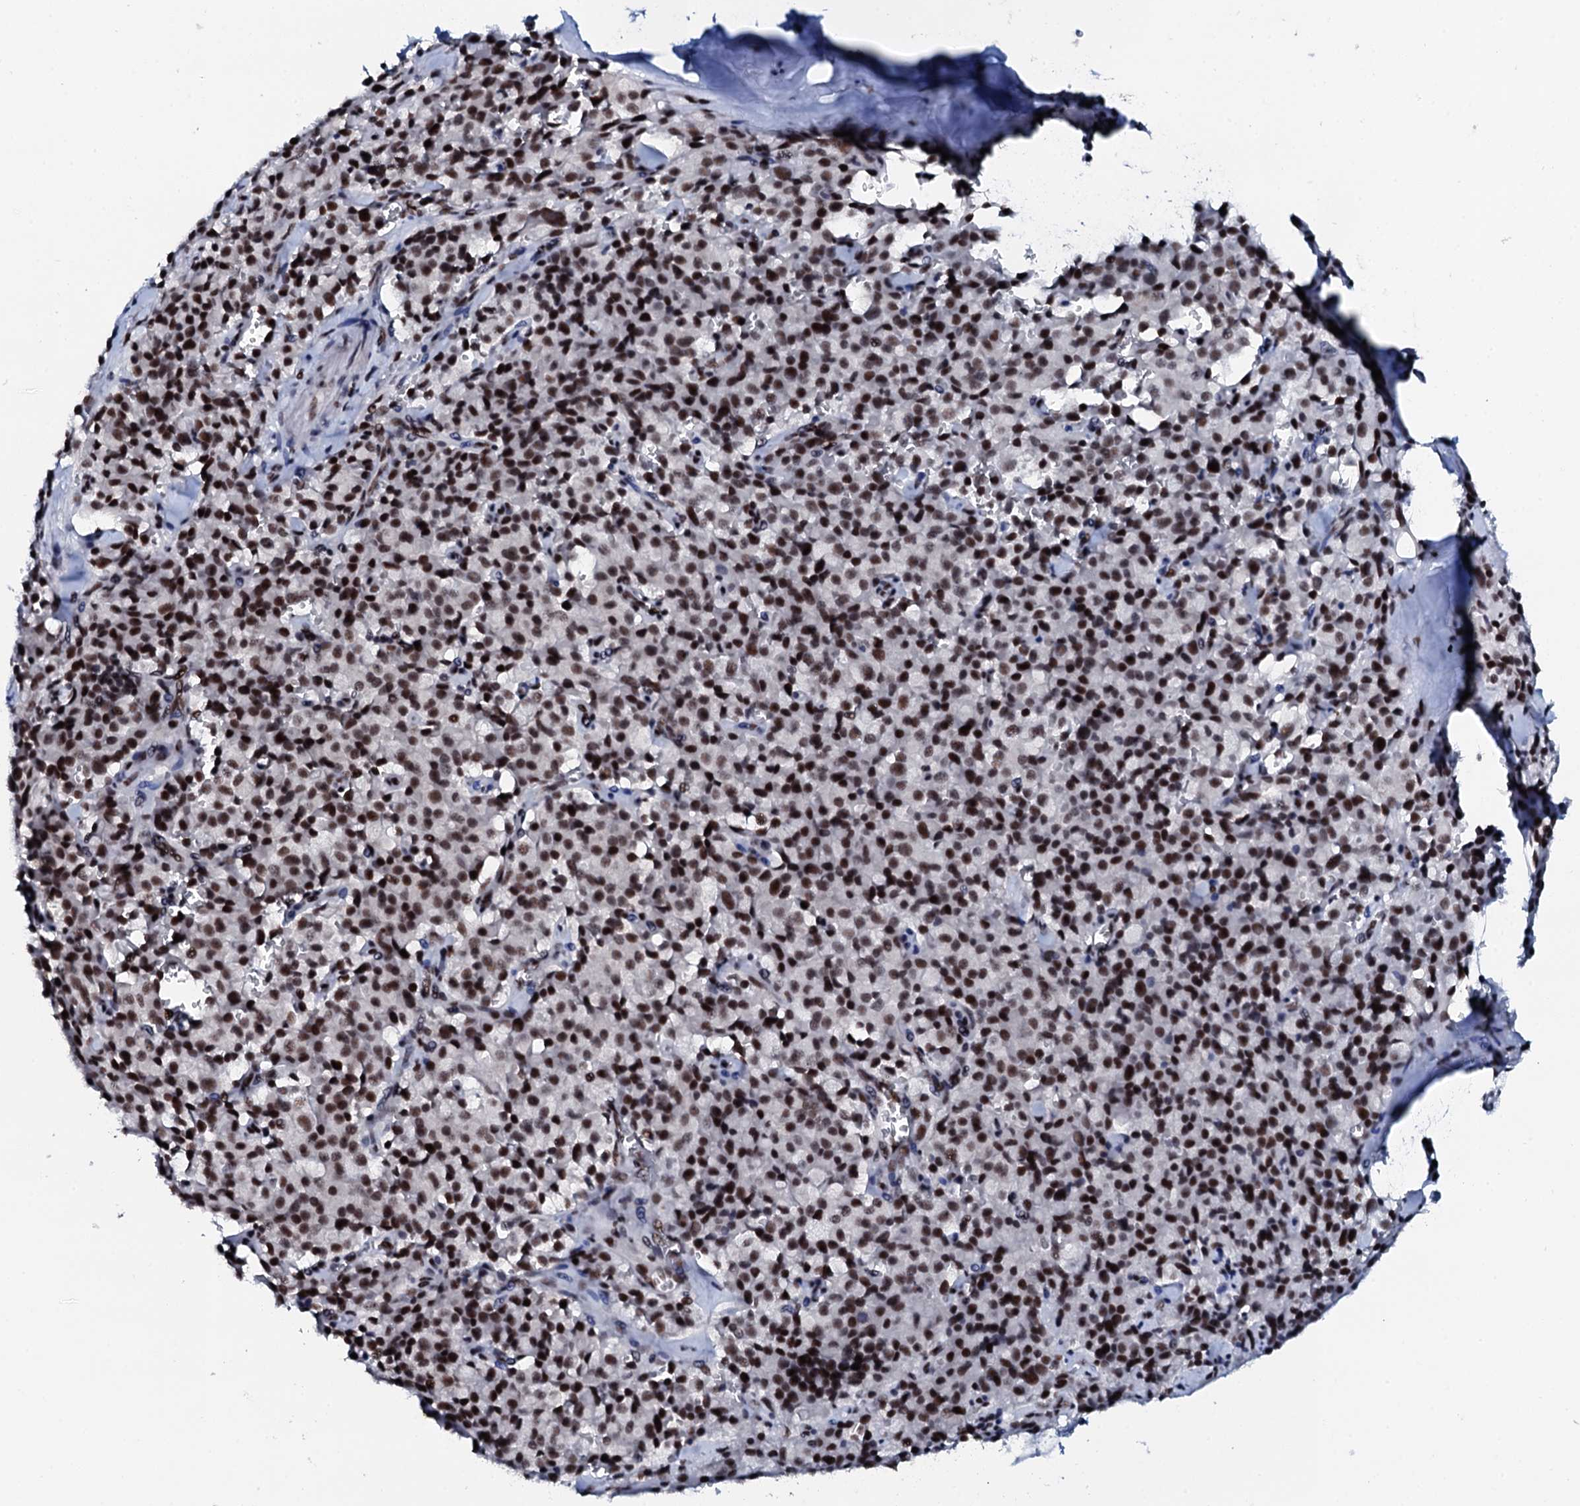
{"staining": {"intensity": "strong", "quantity": ">75%", "location": "nuclear"}, "tissue": "pancreatic cancer", "cell_type": "Tumor cells", "image_type": "cancer", "snomed": [{"axis": "morphology", "description": "Adenocarcinoma, NOS"}, {"axis": "topography", "description": "Pancreas"}], "caption": "Immunohistochemical staining of pancreatic adenocarcinoma displays high levels of strong nuclear protein staining in about >75% of tumor cells.", "gene": "NKAPD1", "patient": {"sex": "male", "age": 65}}